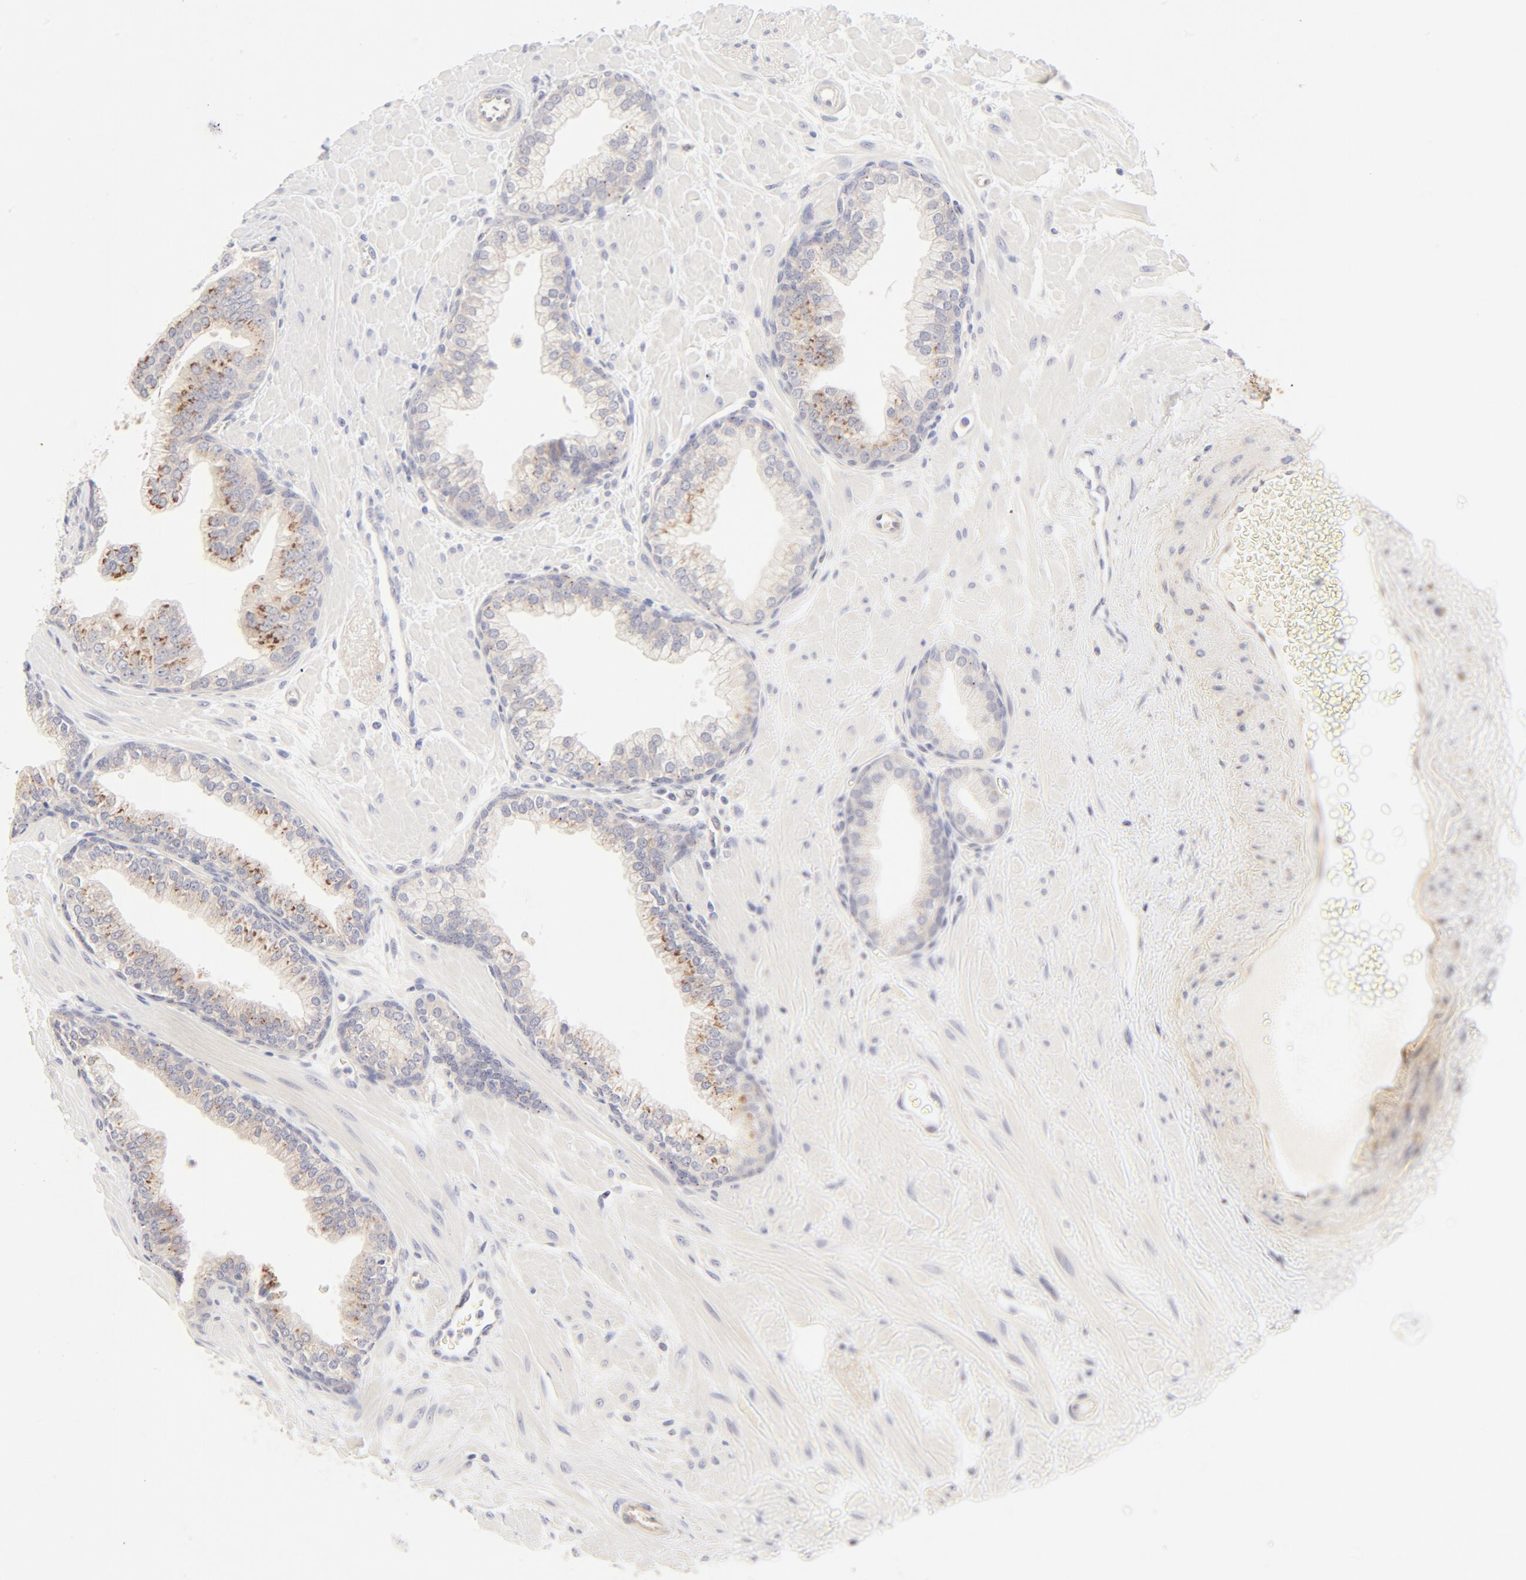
{"staining": {"intensity": "moderate", "quantity": "25%-75%", "location": "cytoplasmic/membranous"}, "tissue": "prostate", "cell_type": "Glandular cells", "image_type": "normal", "snomed": [{"axis": "morphology", "description": "Normal tissue, NOS"}, {"axis": "topography", "description": "Prostate"}], "caption": "A brown stain shows moderate cytoplasmic/membranous staining of a protein in glandular cells of benign prostate. Using DAB (brown) and hematoxylin (blue) stains, captured at high magnification using brightfield microscopy.", "gene": "NKX2", "patient": {"sex": "male", "age": 60}}